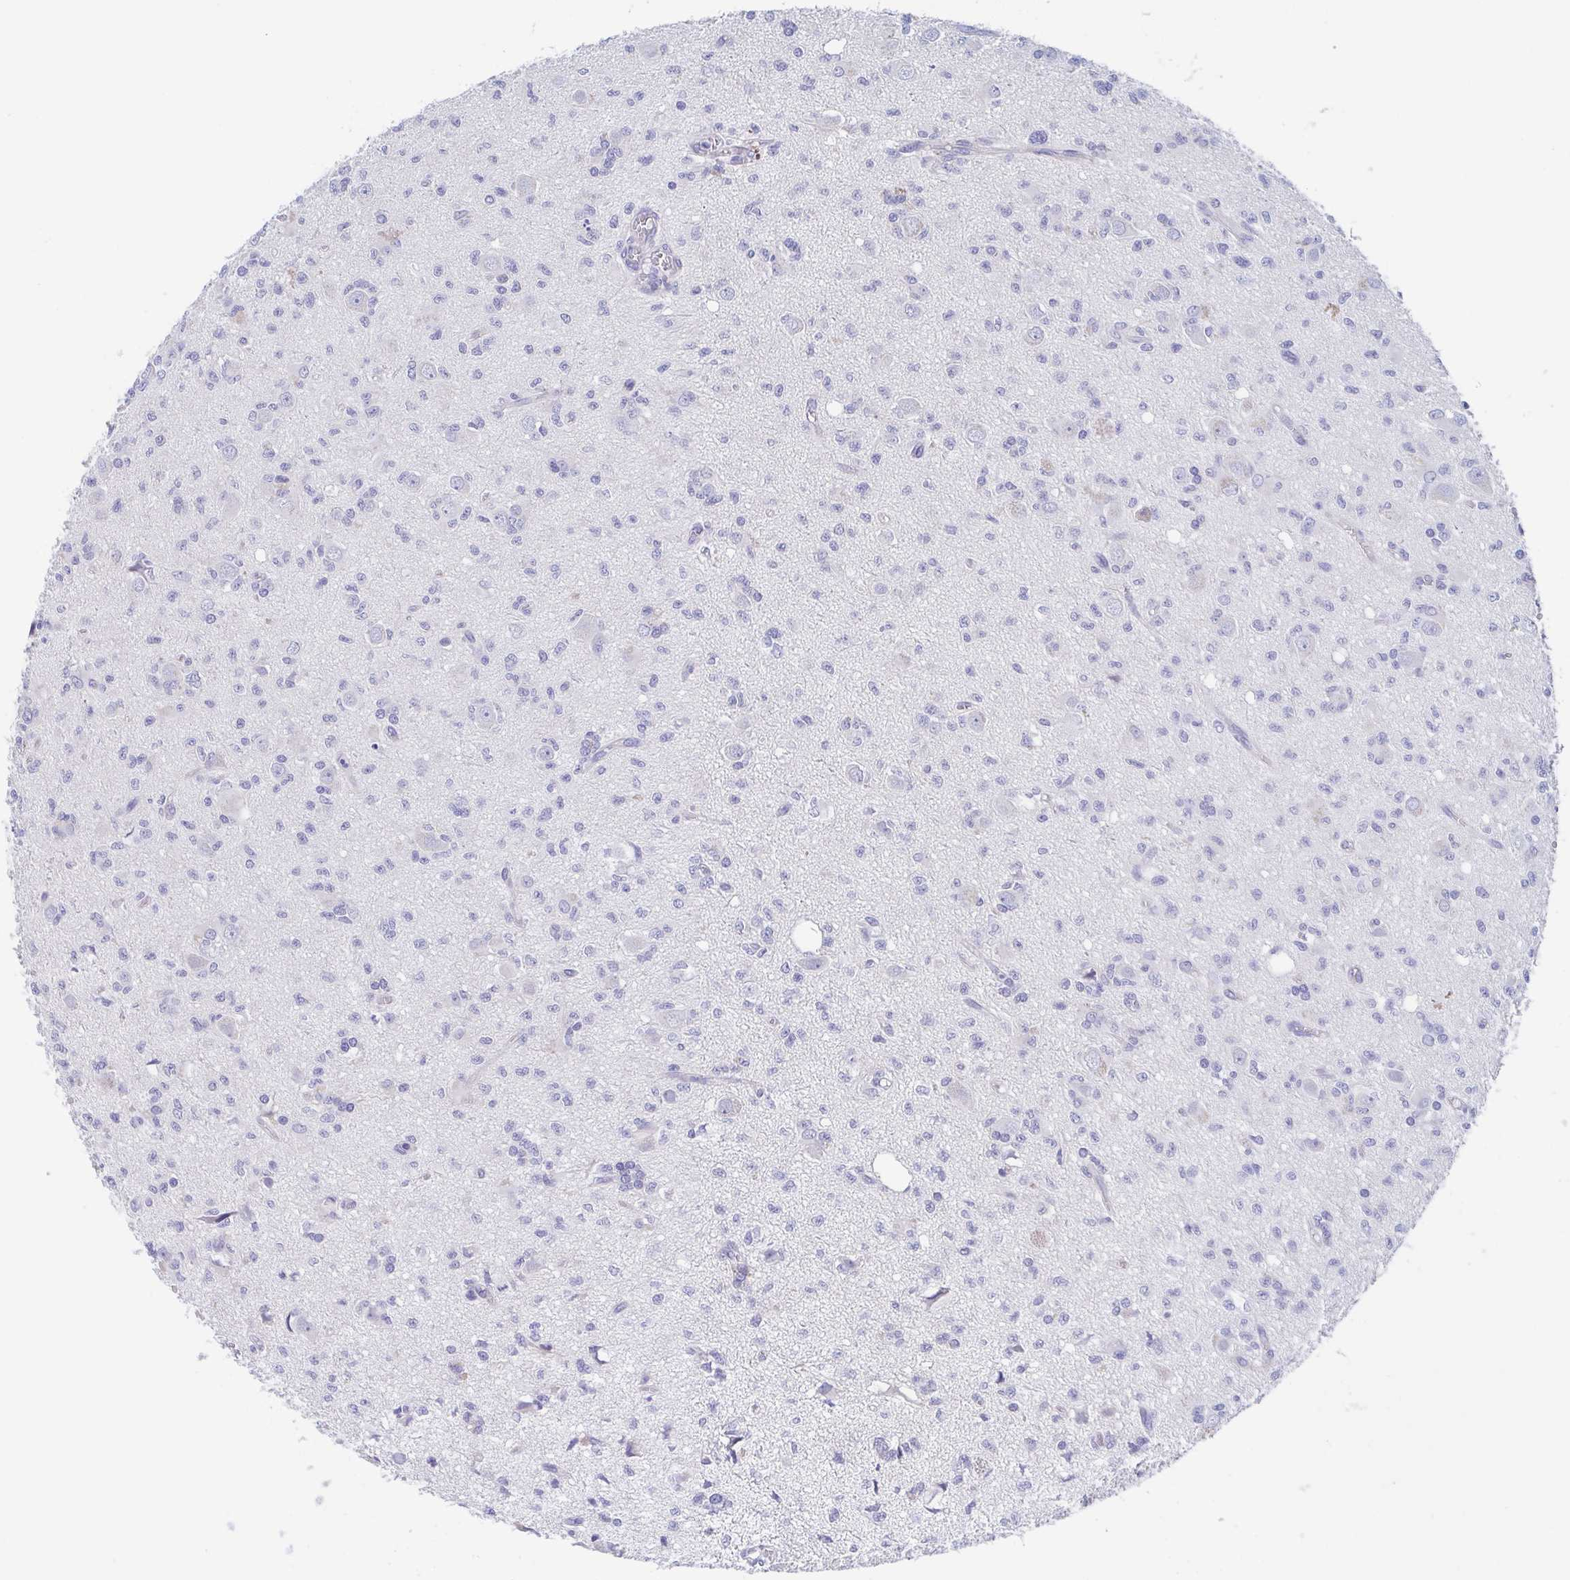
{"staining": {"intensity": "negative", "quantity": "none", "location": "none"}, "tissue": "glioma", "cell_type": "Tumor cells", "image_type": "cancer", "snomed": [{"axis": "morphology", "description": "Glioma, malignant, Low grade"}, {"axis": "topography", "description": "Brain"}], "caption": "IHC micrograph of human low-grade glioma (malignant) stained for a protein (brown), which demonstrates no expression in tumor cells.", "gene": "TEX12", "patient": {"sex": "male", "age": 64}}